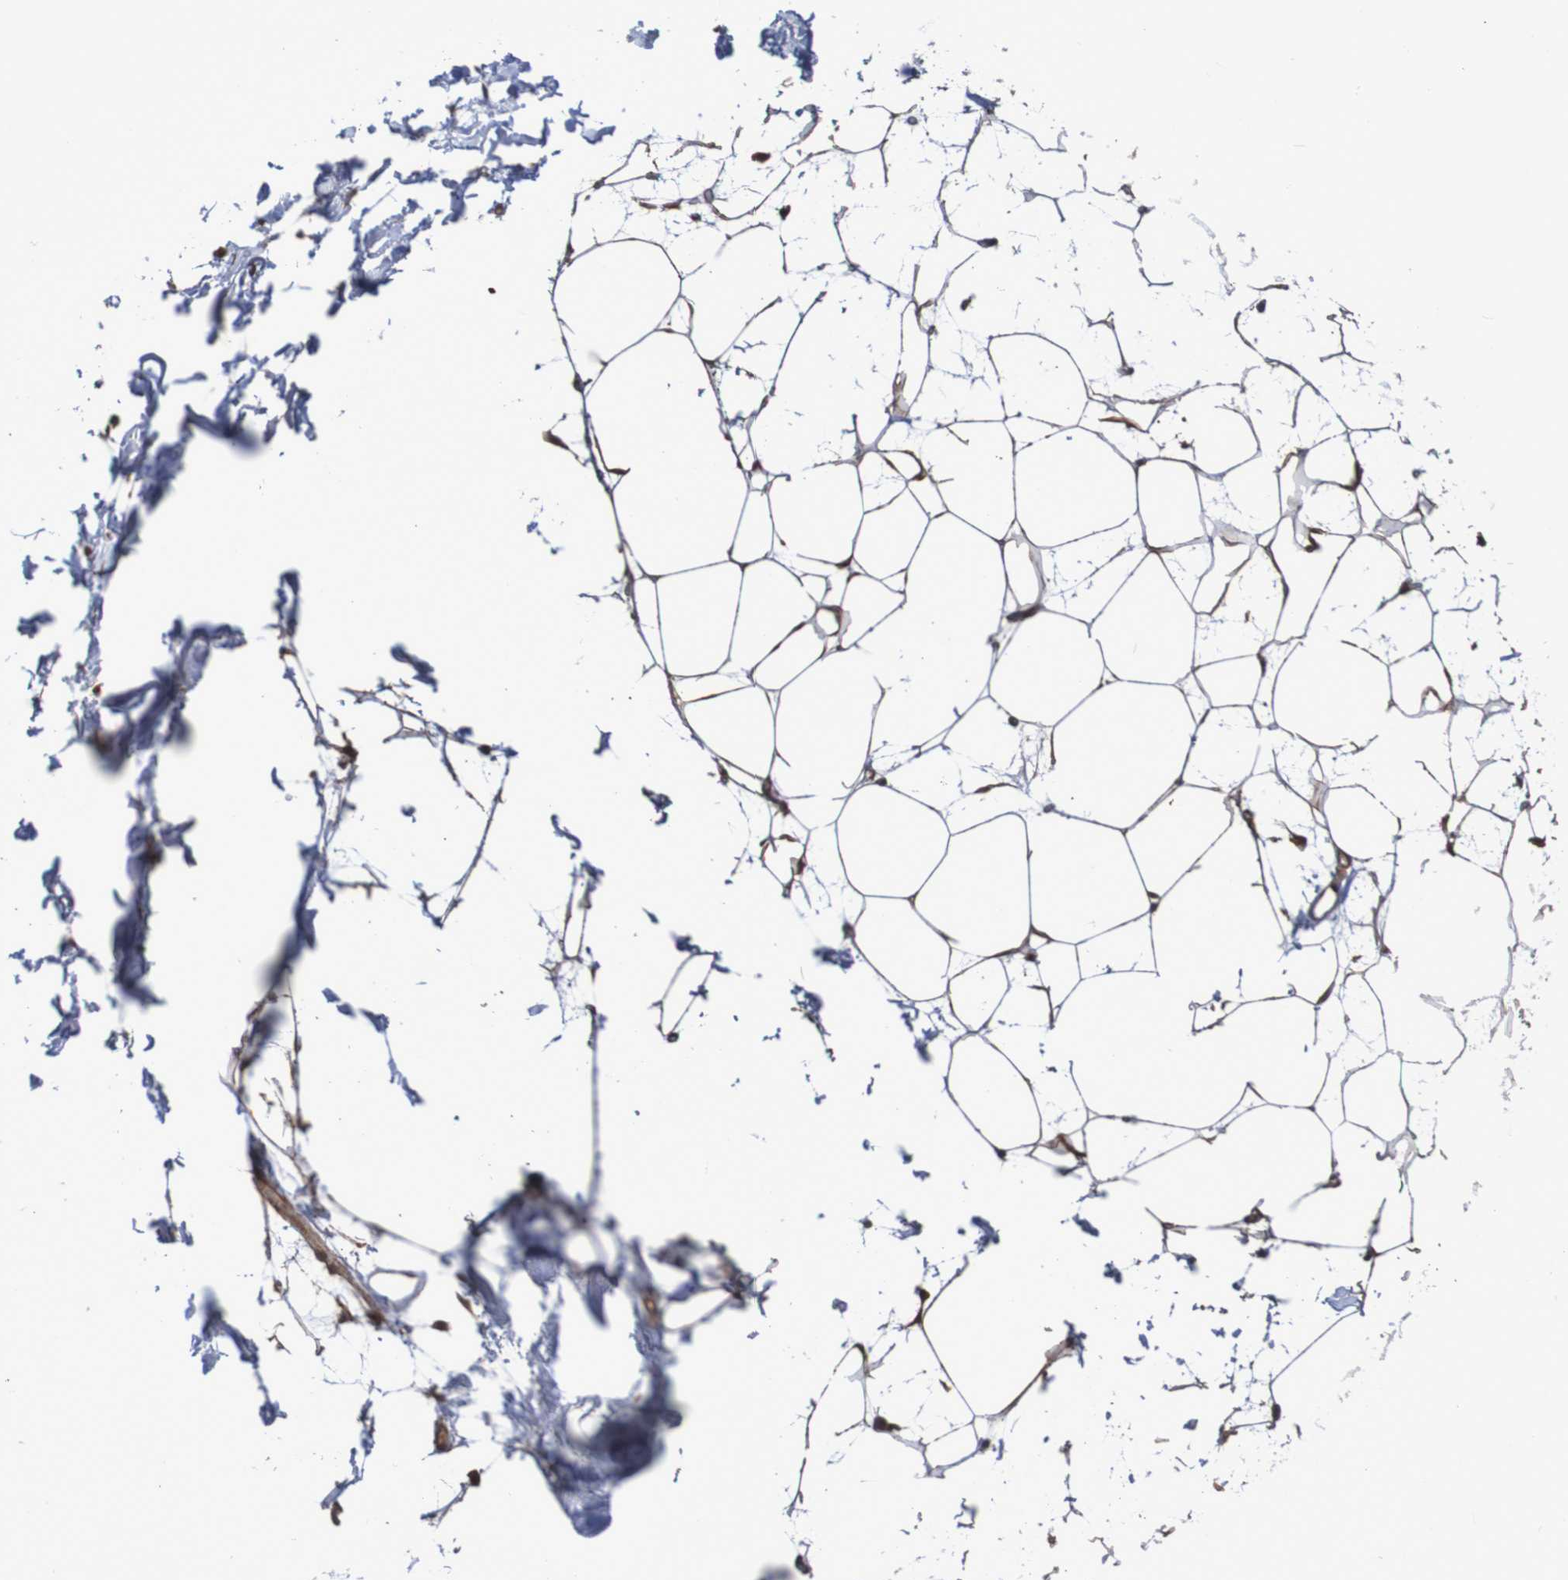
{"staining": {"intensity": "weak", "quantity": ">75%", "location": "cytoplasmic/membranous"}, "tissue": "adipose tissue", "cell_type": "Adipocytes", "image_type": "normal", "snomed": [{"axis": "morphology", "description": "Normal tissue, NOS"}, {"axis": "topography", "description": "Soft tissue"}], "caption": "The photomicrograph exhibits a brown stain indicating the presence of a protein in the cytoplasmic/membranous of adipocytes in adipose tissue. (IHC, brightfield microscopy, high magnification).", "gene": "PHPT1", "patient": {"sex": "male", "age": 72}}